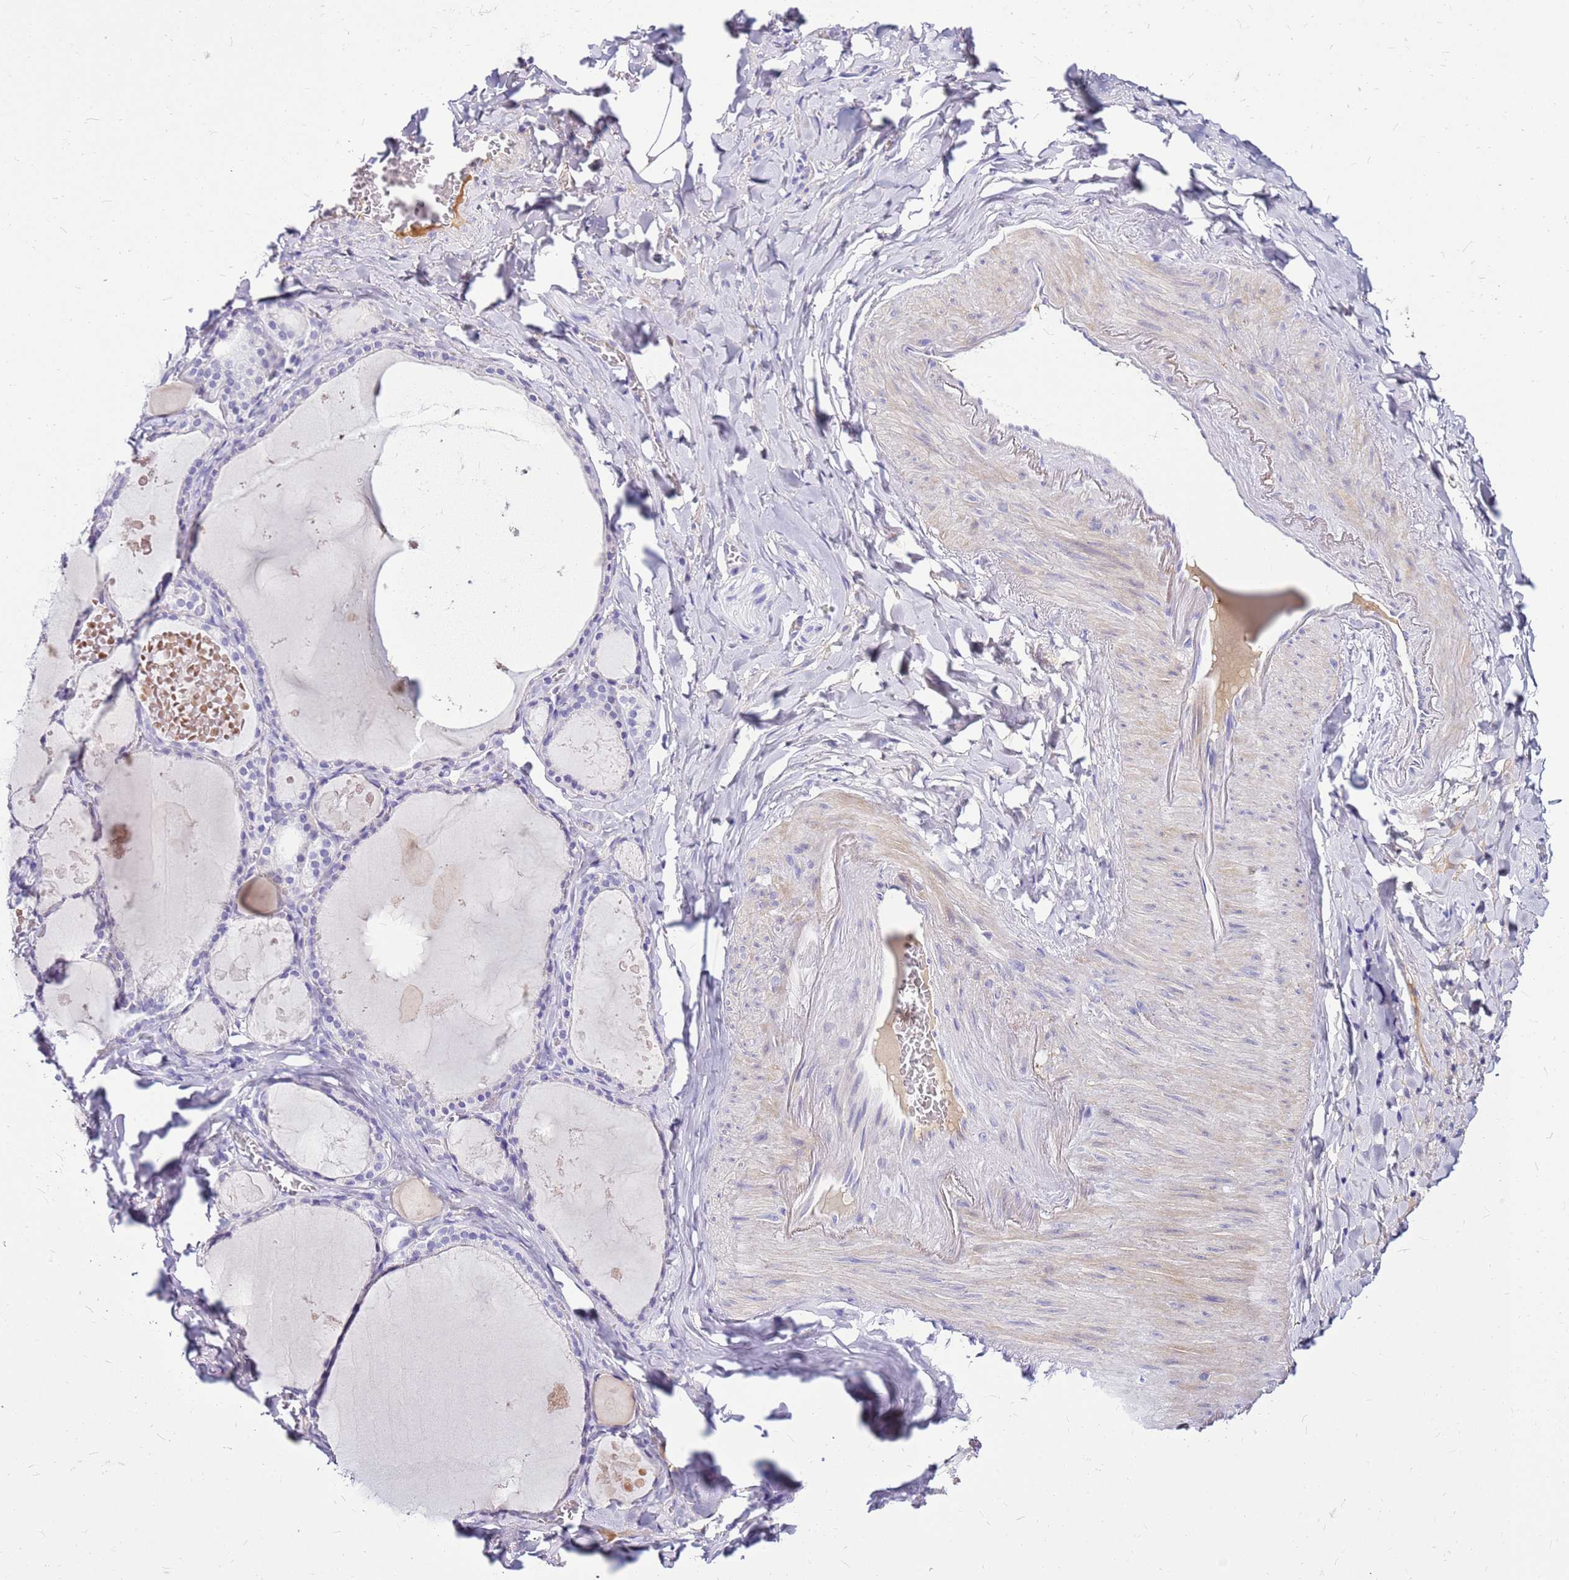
{"staining": {"intensity": "negative", "quantity": "none", "location": "none"}, "tissue": "thyroid gland", "cell_type": "Glandular cells", "image_type": "normal", "snomed": [{"axis": "morphology", "description": "Normal tissue, NOS"}, {"axis": "topography", "description": "Thyroid gland"}], "caption": "A histopathology image of thyroid gland stained for a protein demonstrates no brown staining in glandular cells. (DAB (3,3'-diaminobenzidine) immunohistochemistry (IHC) with hematoxylin counter stain).", "gene": "DCDC2B", "patient": {"sex": "male", "age": 56}}